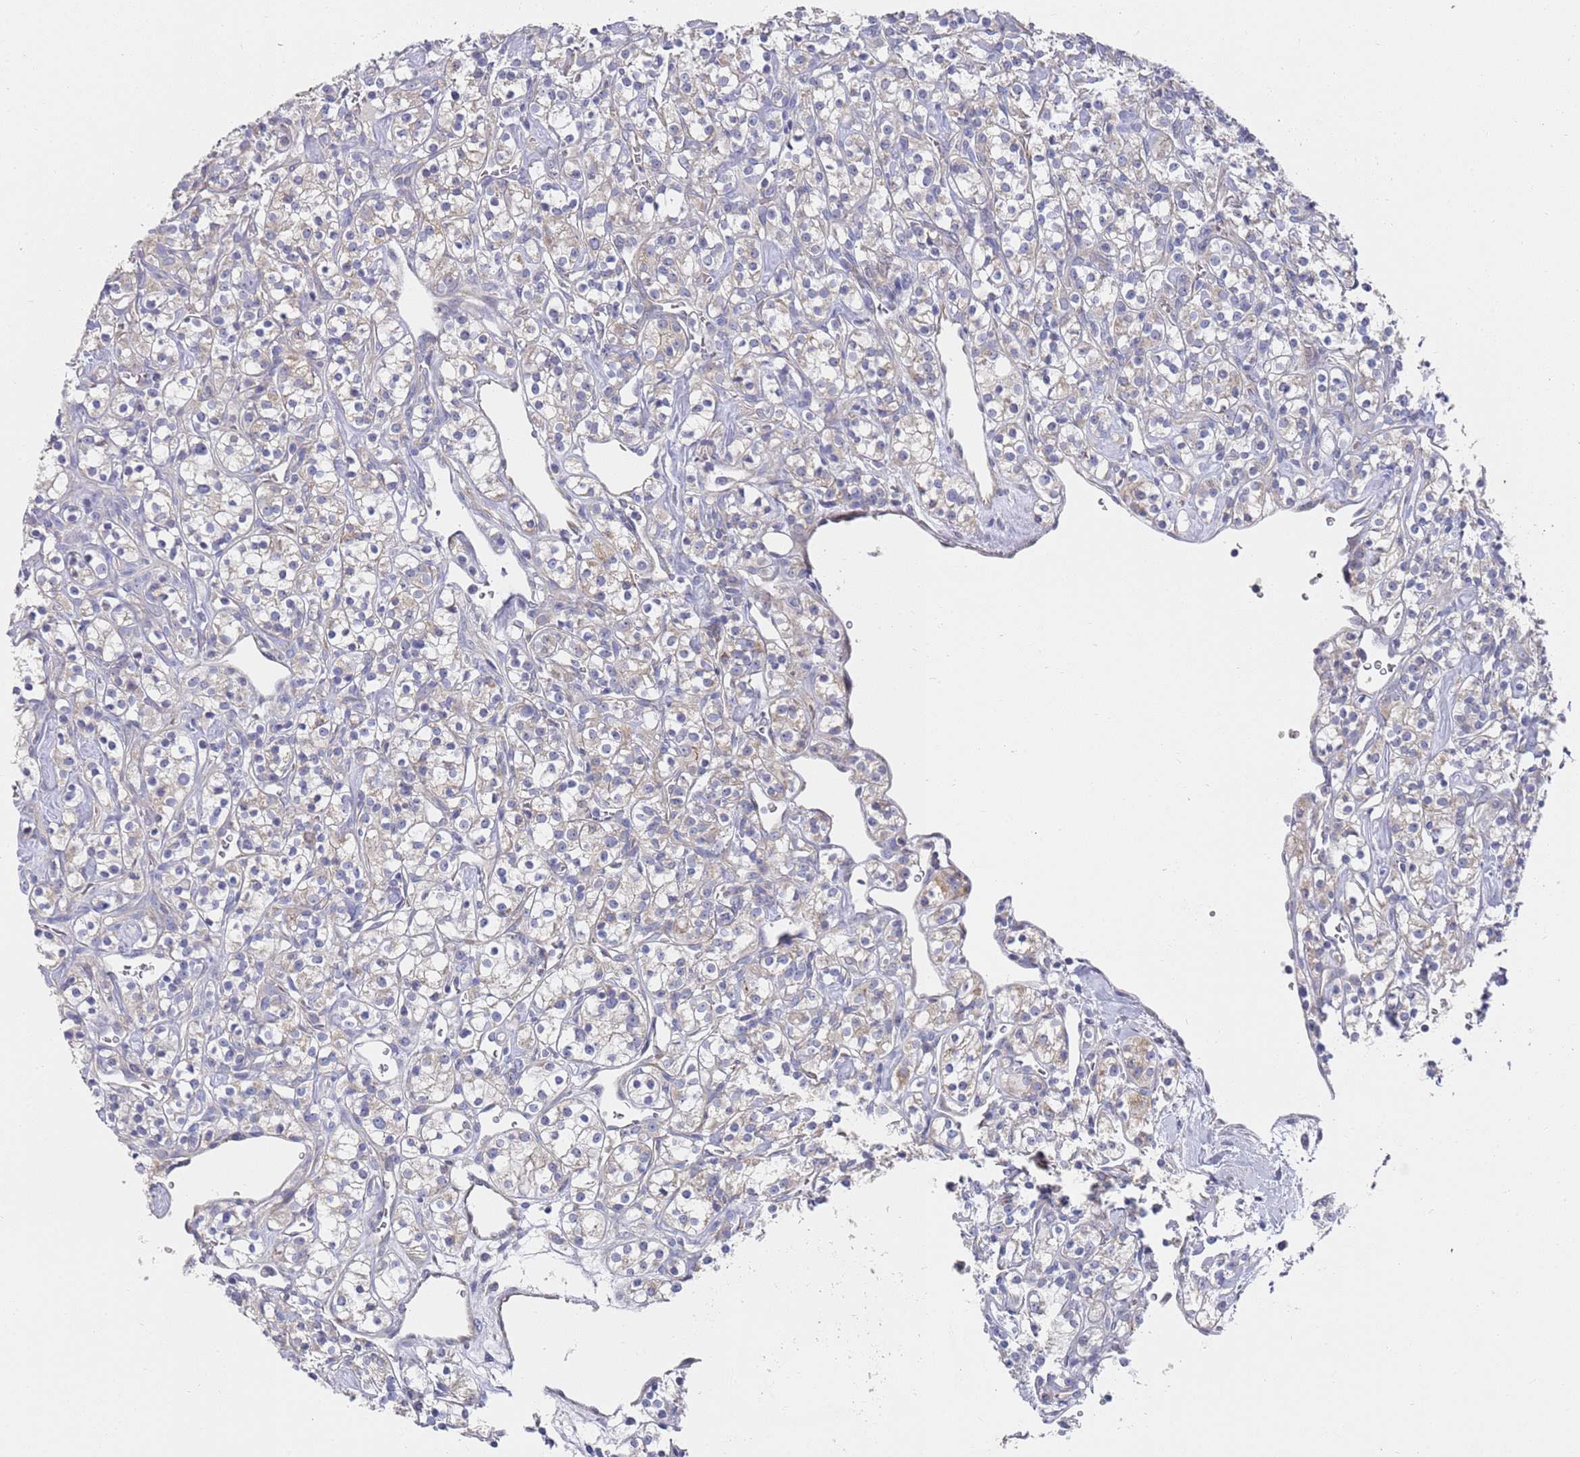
{"staining": {"intensity": "negative", "quantity": "none", "location": "none"}, "tissue": "renal cancer", "cell_type": "Tumor cells", "image_type": "cancer", "snomed": [{"axis": "morphology", "description": "Adenocarcinoma, NOS"}, {"axis": "topography", "description": "Kidney"}], "caption": "The photomicrograph exhibits no staining of tumor cells in adenocarcinoma (renal). (DAB immunohistochemistry (IHC), high magnification).", "gene": "SCAPER", "patient": {"sex": "male", "age": 77}}